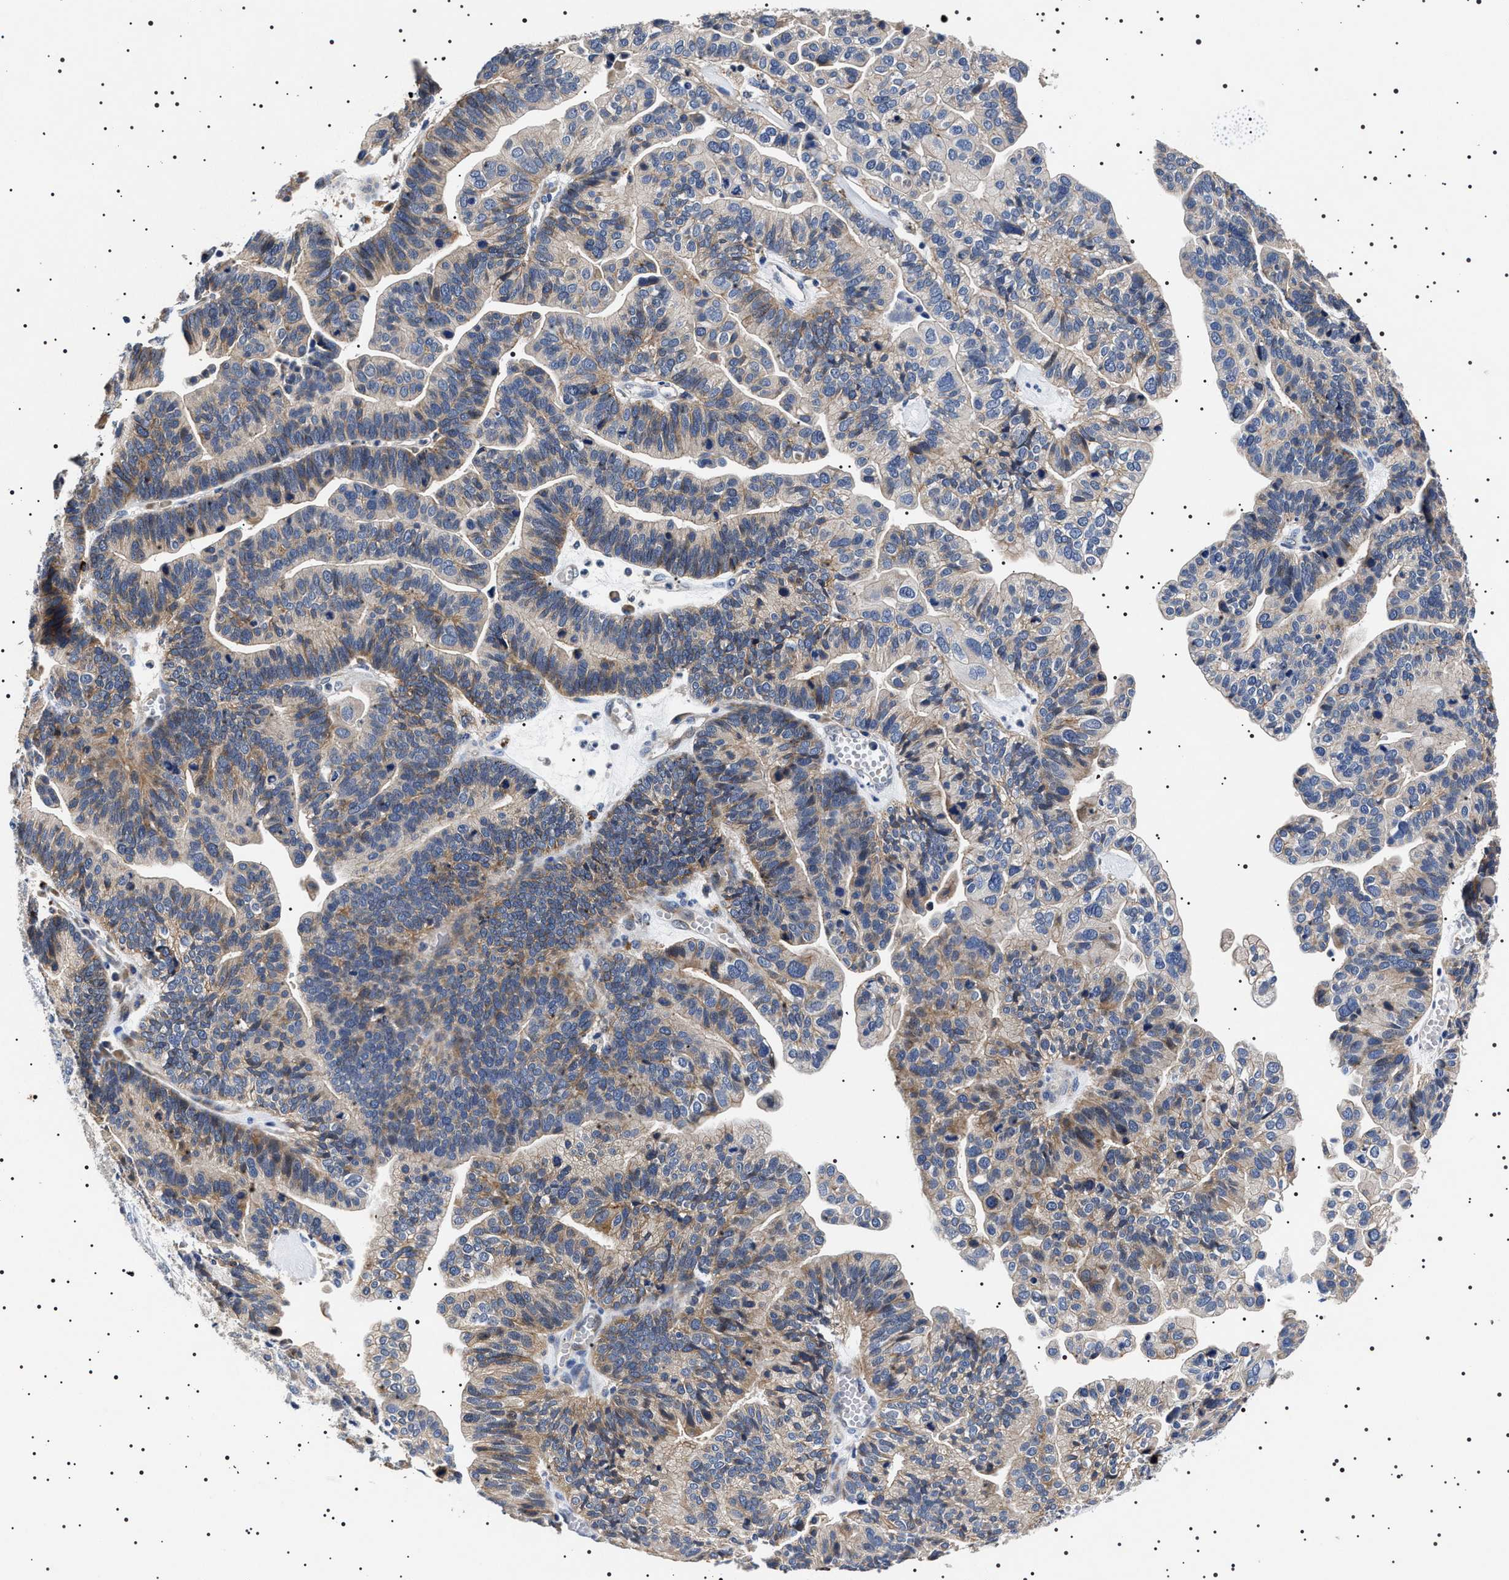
{"staining": {"intensity": "weak", "quantity": "25%-75%", "location": "cytoplasmic/membranous"}, "tissue": "ovarian cancer", "cell_type": "Tumor cells", "image_type": "cancer", "snomed": [{"axis": "morphology", "description": "Cystadenocarcinoma, serous, NOS"}, {"axis": "topography", "description": "Ovary"}], "caption": "An image of human ovarian cancer (serous cystadenocarcinoma) stained for a protein displays weak cytoplasmic/membranous brown staining in tumor cells.", "gene": "SLC4A7", "patient": {"sex": "female", "age": 56}}